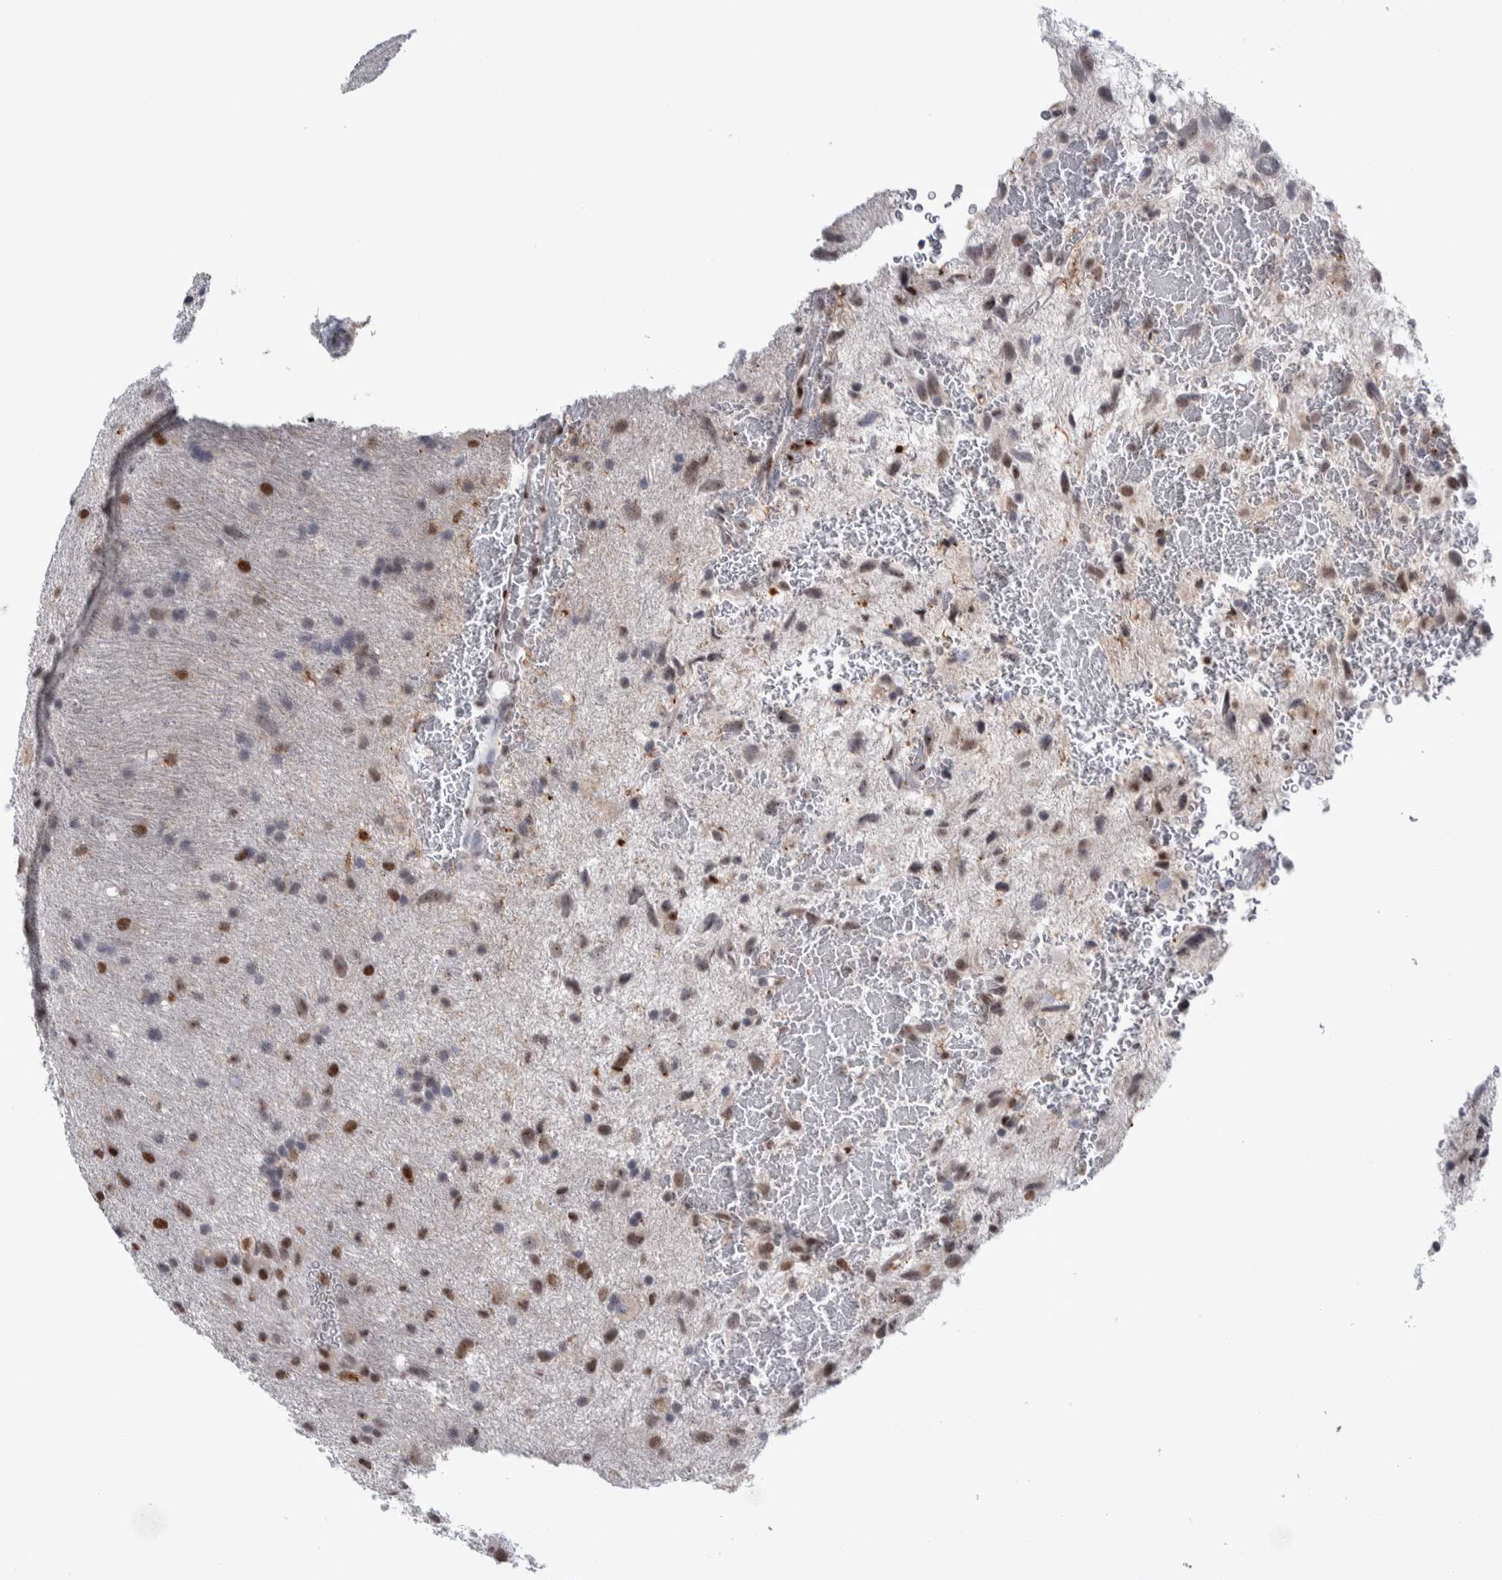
{"staining": {"intensity": "moderate", "quantity": "<25%", "location": "nuclear"}, "tissue": "glioma", "cell_type": "Tumor cells", "image_type": "cancer", "snomed": [{"axis": "morphology", "description": "Glioma, malignant, Low grade"}, {"axis": "topography", "description": "Brain"}], "caption": "This is a micrograph of immunohistochemistry (IHC) staining of malignant glioma (low-grade), which shows moderate expression in the nuclear of tumor cells.", "gene": "TAX1BP1", "patient": {"sex": "male", "age": 77}}